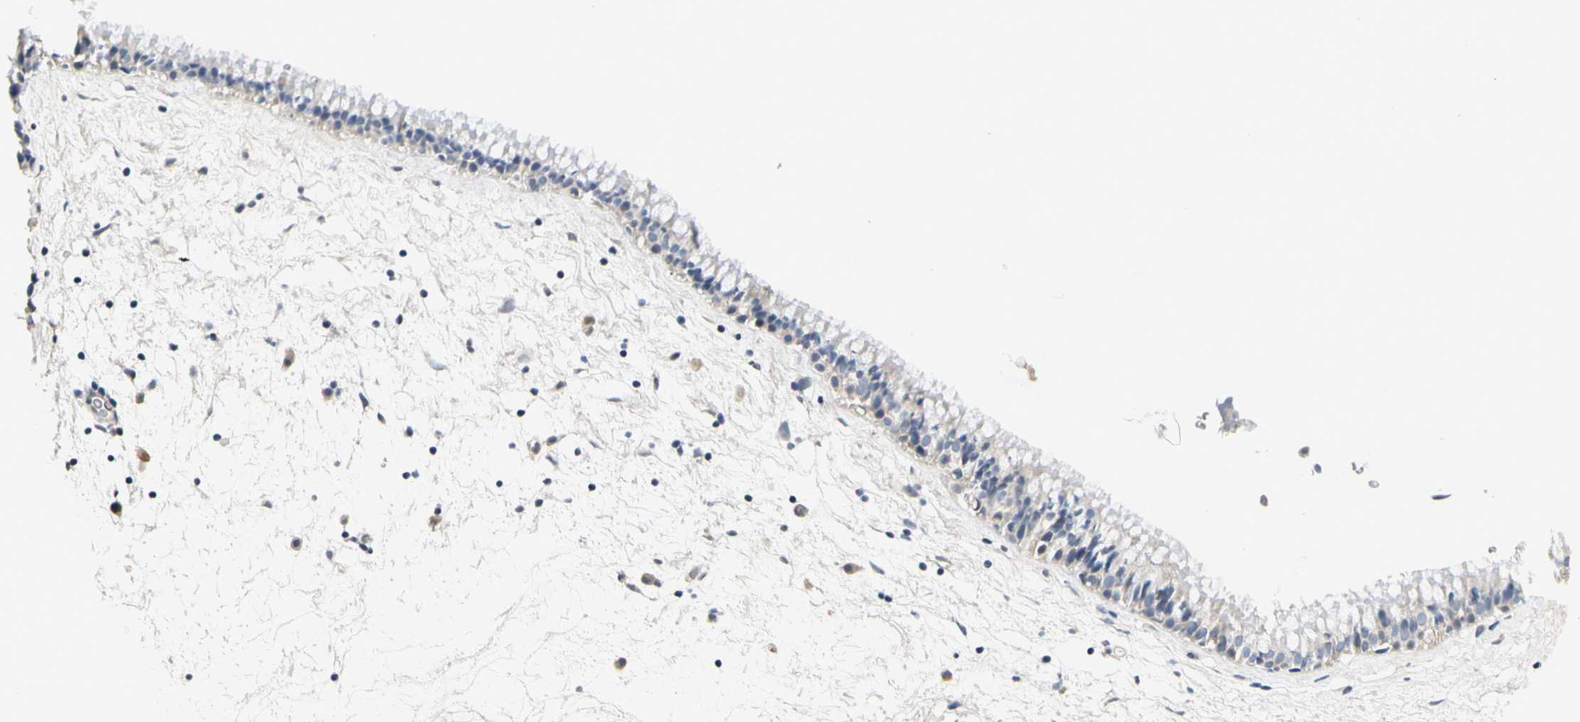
{"staining": {"intensity": "weak", "quantity": "<25%", "location": "cytoplasmic/membranous"}, "tissue": "nasopharynx", "cell_type": "Respiratory epithelial cells", "image_type": "normal", "snomed": [{"axis": "morphology", "description": "Normal tissue, NOS"}, {"axis": "morphology", "description": "Inflammation, NOS"}, {"axis": "topography", "description": "Nasopharynx"}], "caption": "This is an IHC photomicrograph of normal human nasopharynx. There is no positivity in respiratory epithelial cells.", "gene": "GREM1", "patient": {"sex": "male", "age": 48}}